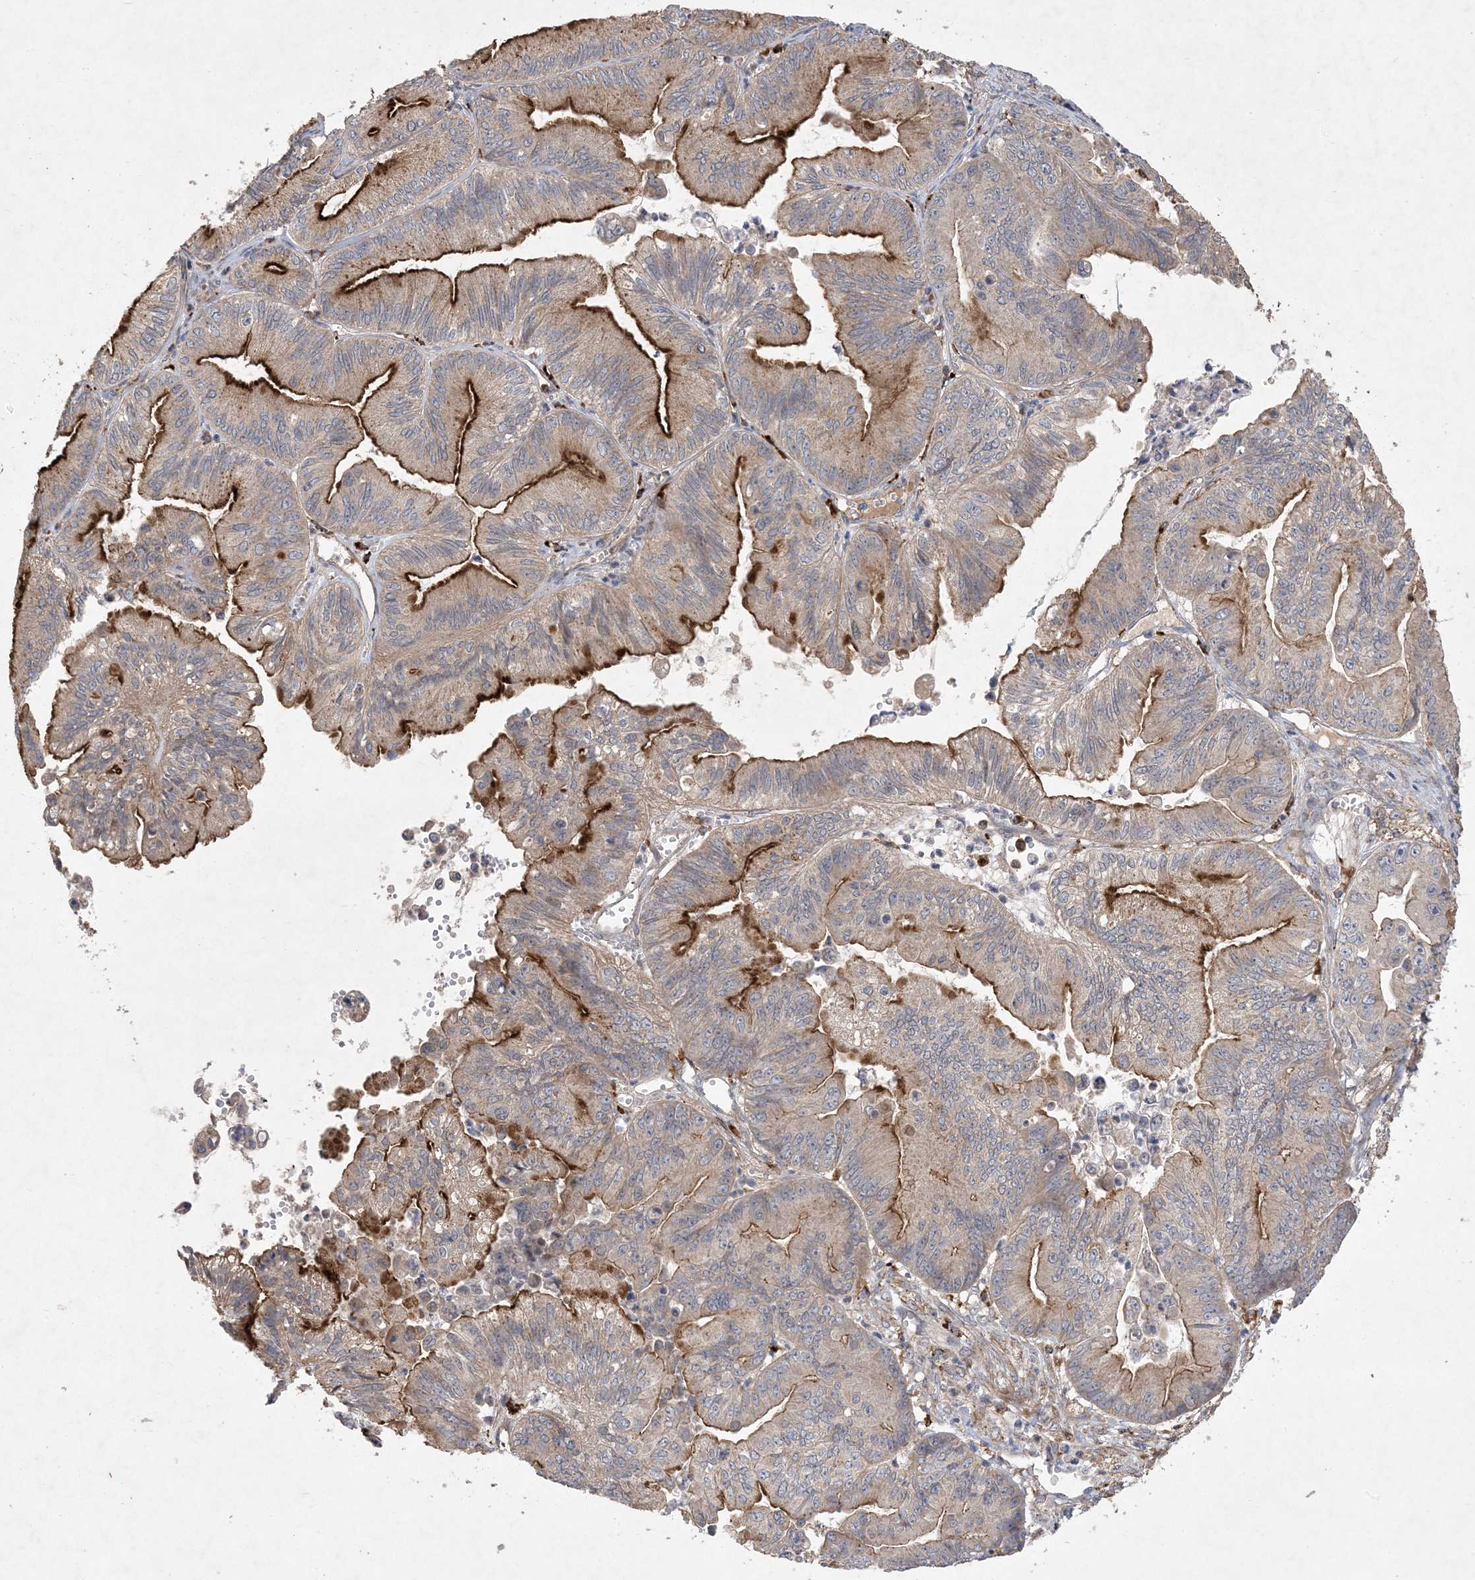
{"staining": {"intensity": "strong", "quantity": "25%-75%", "location": "cytoplasmic/membranous"}, "tissue": "ovarian cancer", "cell_type": "Tumor cells", "image_type": "cancer", "snomed": [{"axis": "morphology", "description": "Cystadenocarcinoma, mucinous, NOS"}, {"axis": "topography", "description": "Ovary"}], "caption": "An image of ovarian mucinous cystadenocarcinoma stained for a protein demonstrates strong cytoplasmic/membranous brown staining in tumor cells. The staining is performed using DAB brown chromogen to label protein expression. The nuclei are counter-stained blue using hematoxylin.", "gene": "MASP2", "patient": {"sex": "female", "age": 71}}